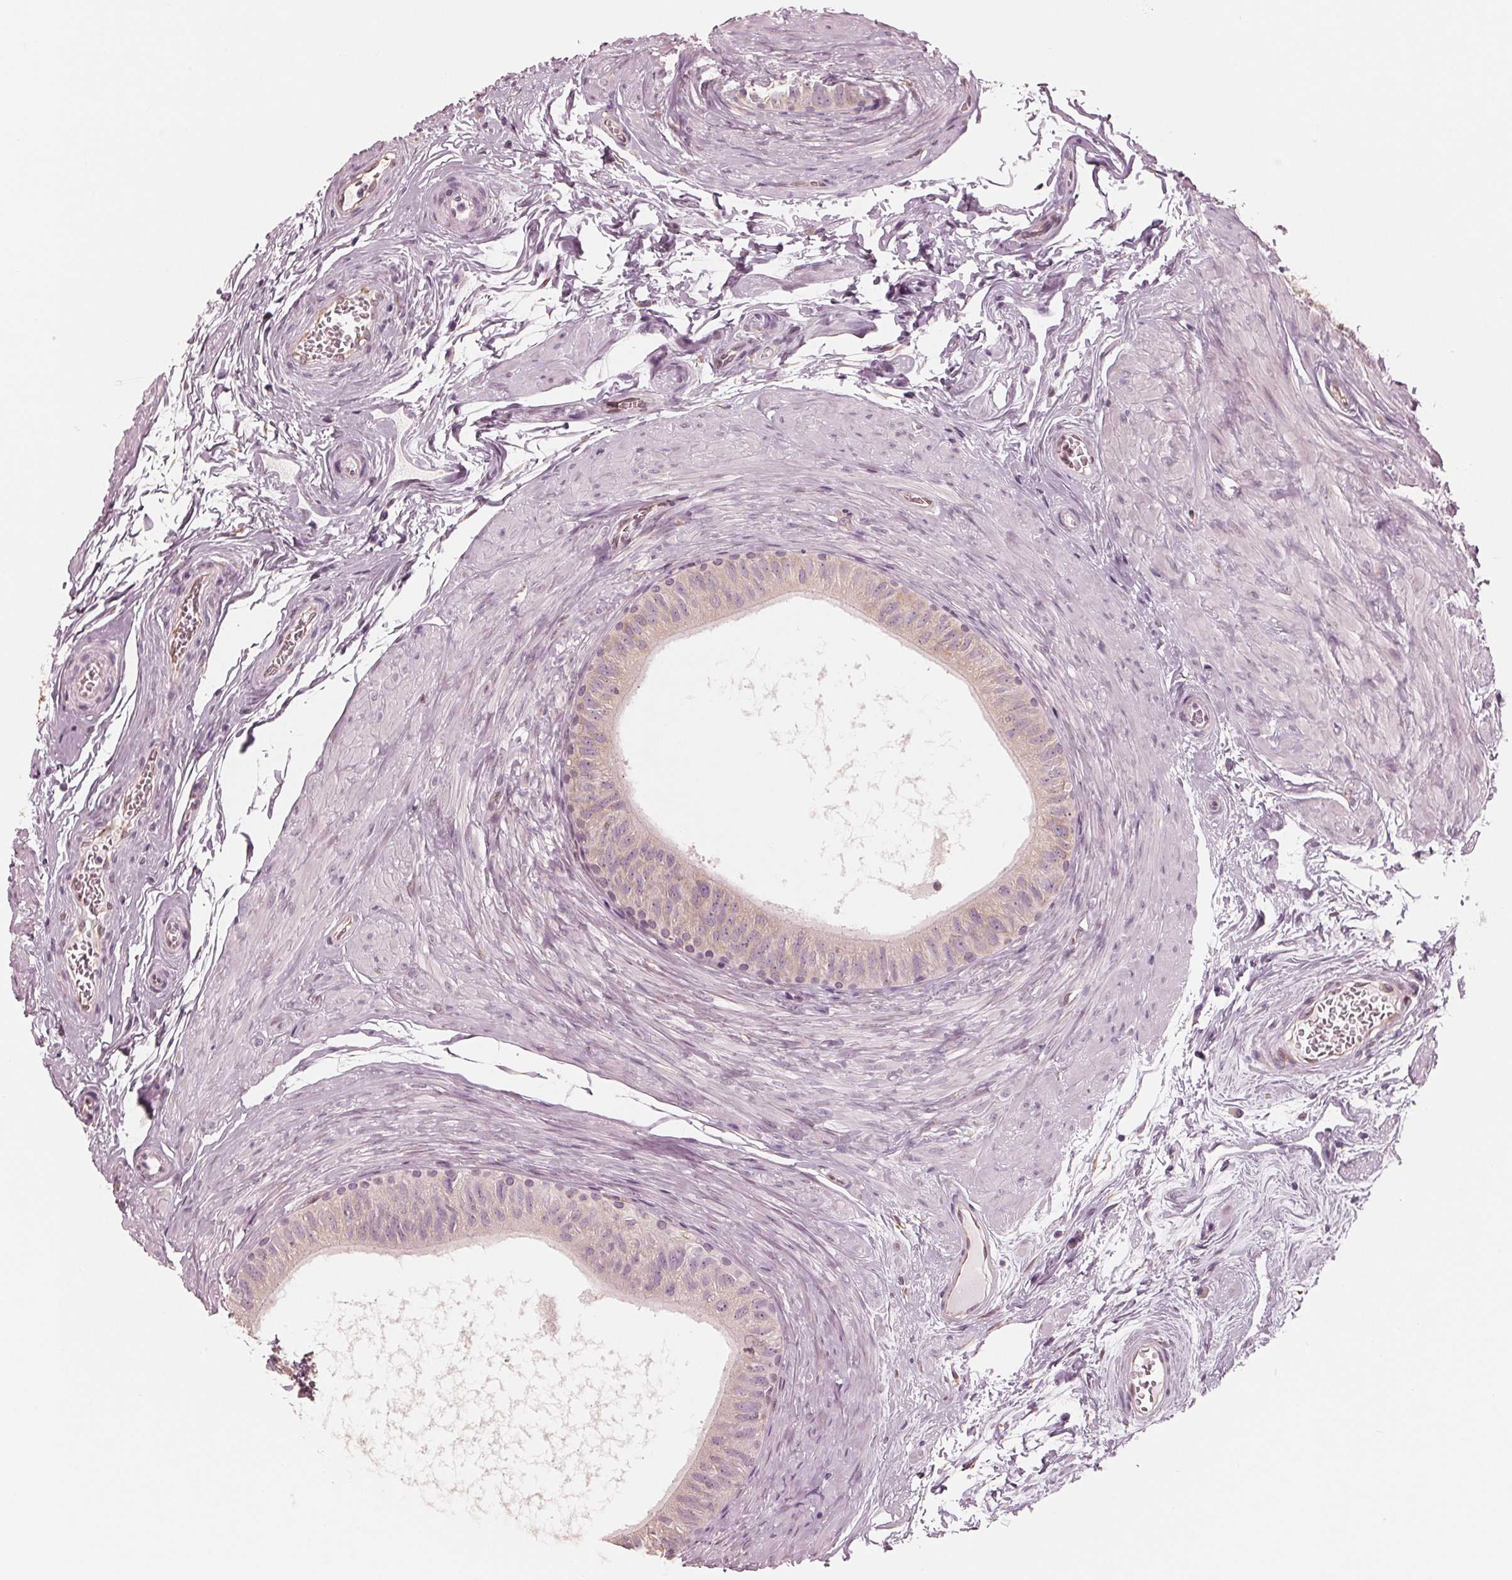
{"staining": {"intensity": "weak", "quantity": ">75%", "location": "cytoplasmic/membranous"}, "tissue": "epididymis", "cell_type": "Glandular cells", "image_type": "normal", "snomed": [{"axis": "morphology", "description": "Normal tissue, NOS"}, {"axis": "topography", "description": "Epididymis"}], "caption": "Unremarkable epididymis exhibits weak cytoplasmic/membranous staining in approximately >75% of glandular cells (DAB (3,3'-diaminobenzidine) IHC with brightfield microscopy, high magnification)..", "gene": "IKBIP", "patient": {"sex": "male", "age": 36}}